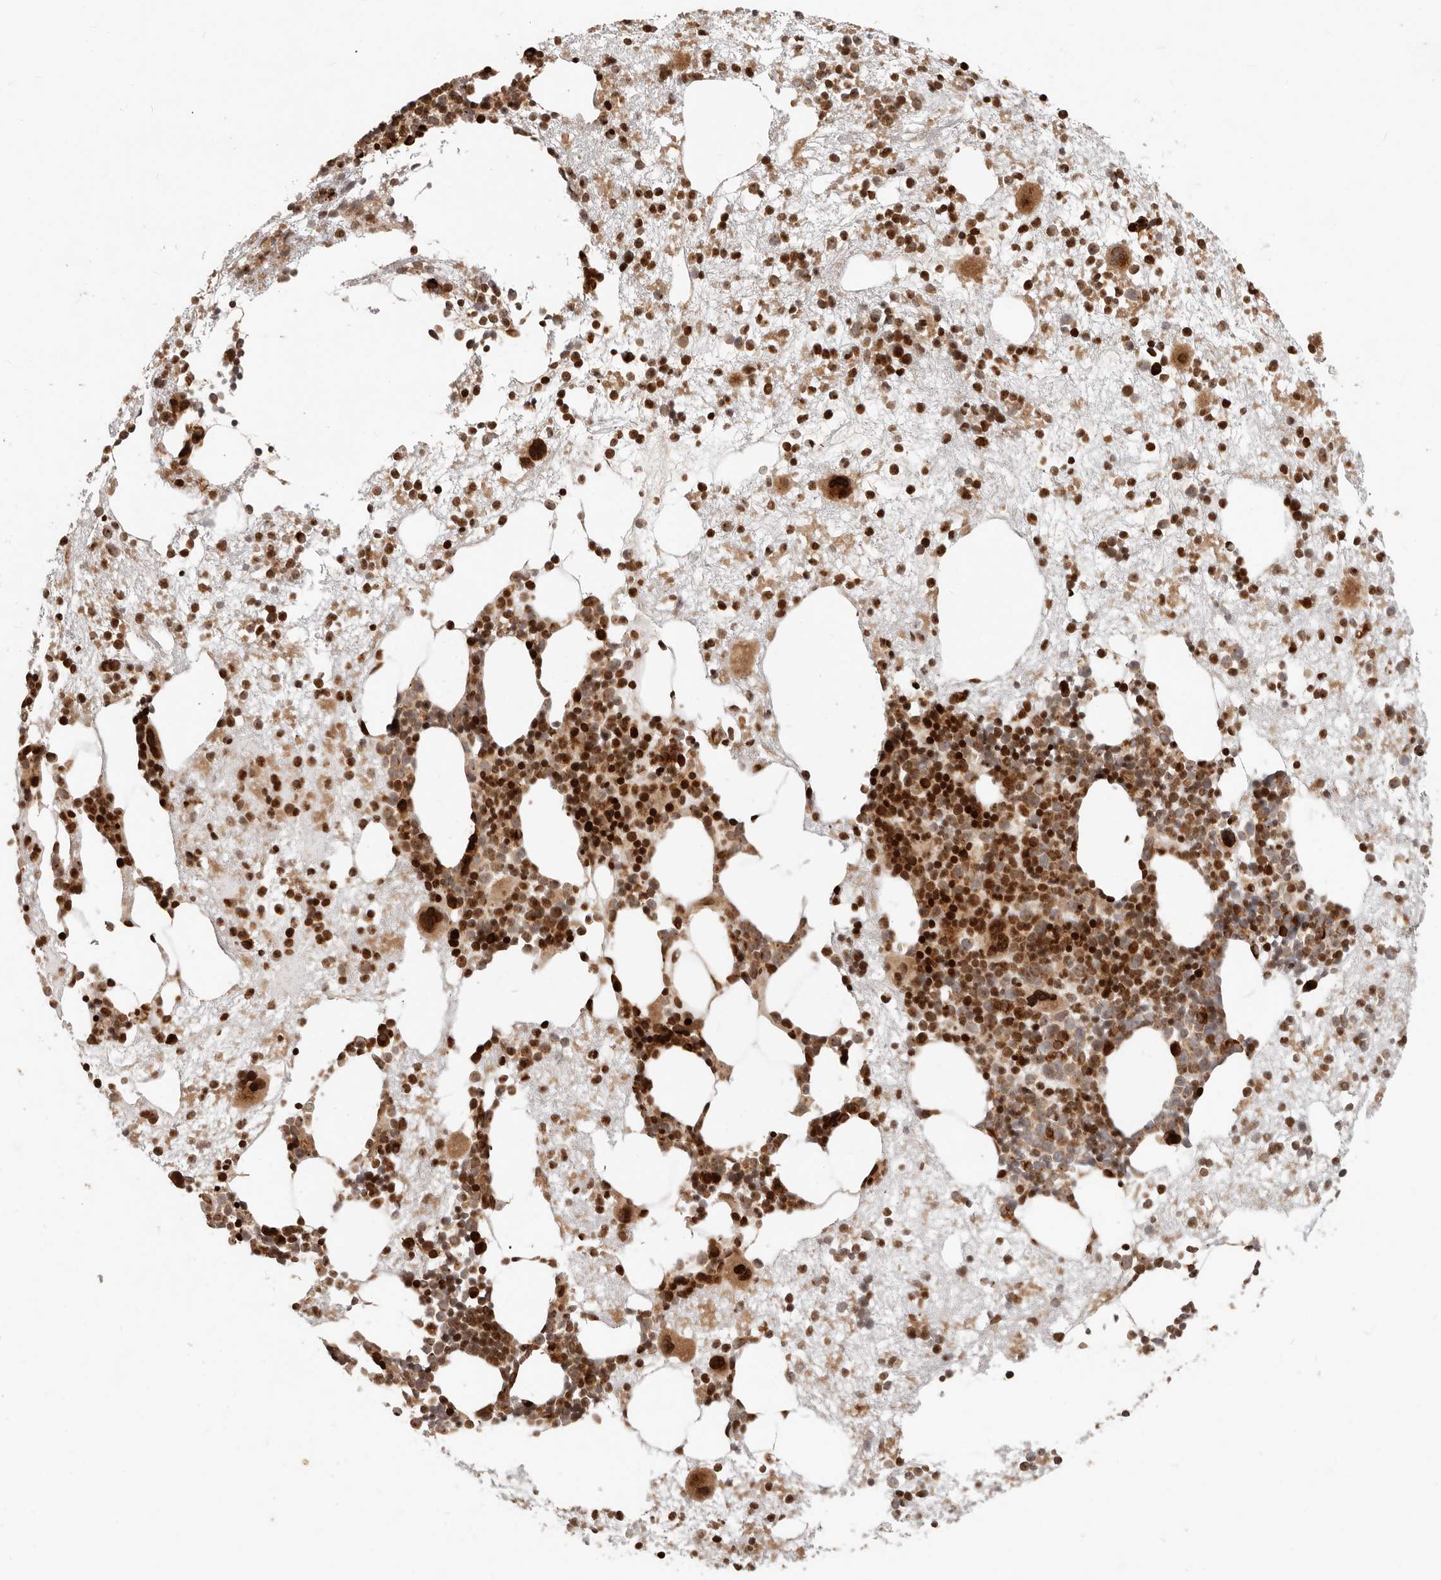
{"staining": {"intensity": "strong", "quantity": ">75%", "location": "cytoplasmic/membranous,nuclear"}, "tissue": "bone marrow", "cell_type": "Hematopoietic cells", "image_type": "normal", "snomed": [{"axis": "morphology", "description": "Normal tissue, NOS"}, {"axis": "topography", "description": "Bone marrow"}], "caption": "Hematopoietic cells show strong cytoplasmic/membranous,nuclear expression in about >75% of cells in unremarkable bone marrow.", "gene": "TRIM4", "patient": {"sex": "male", "age": 54}}